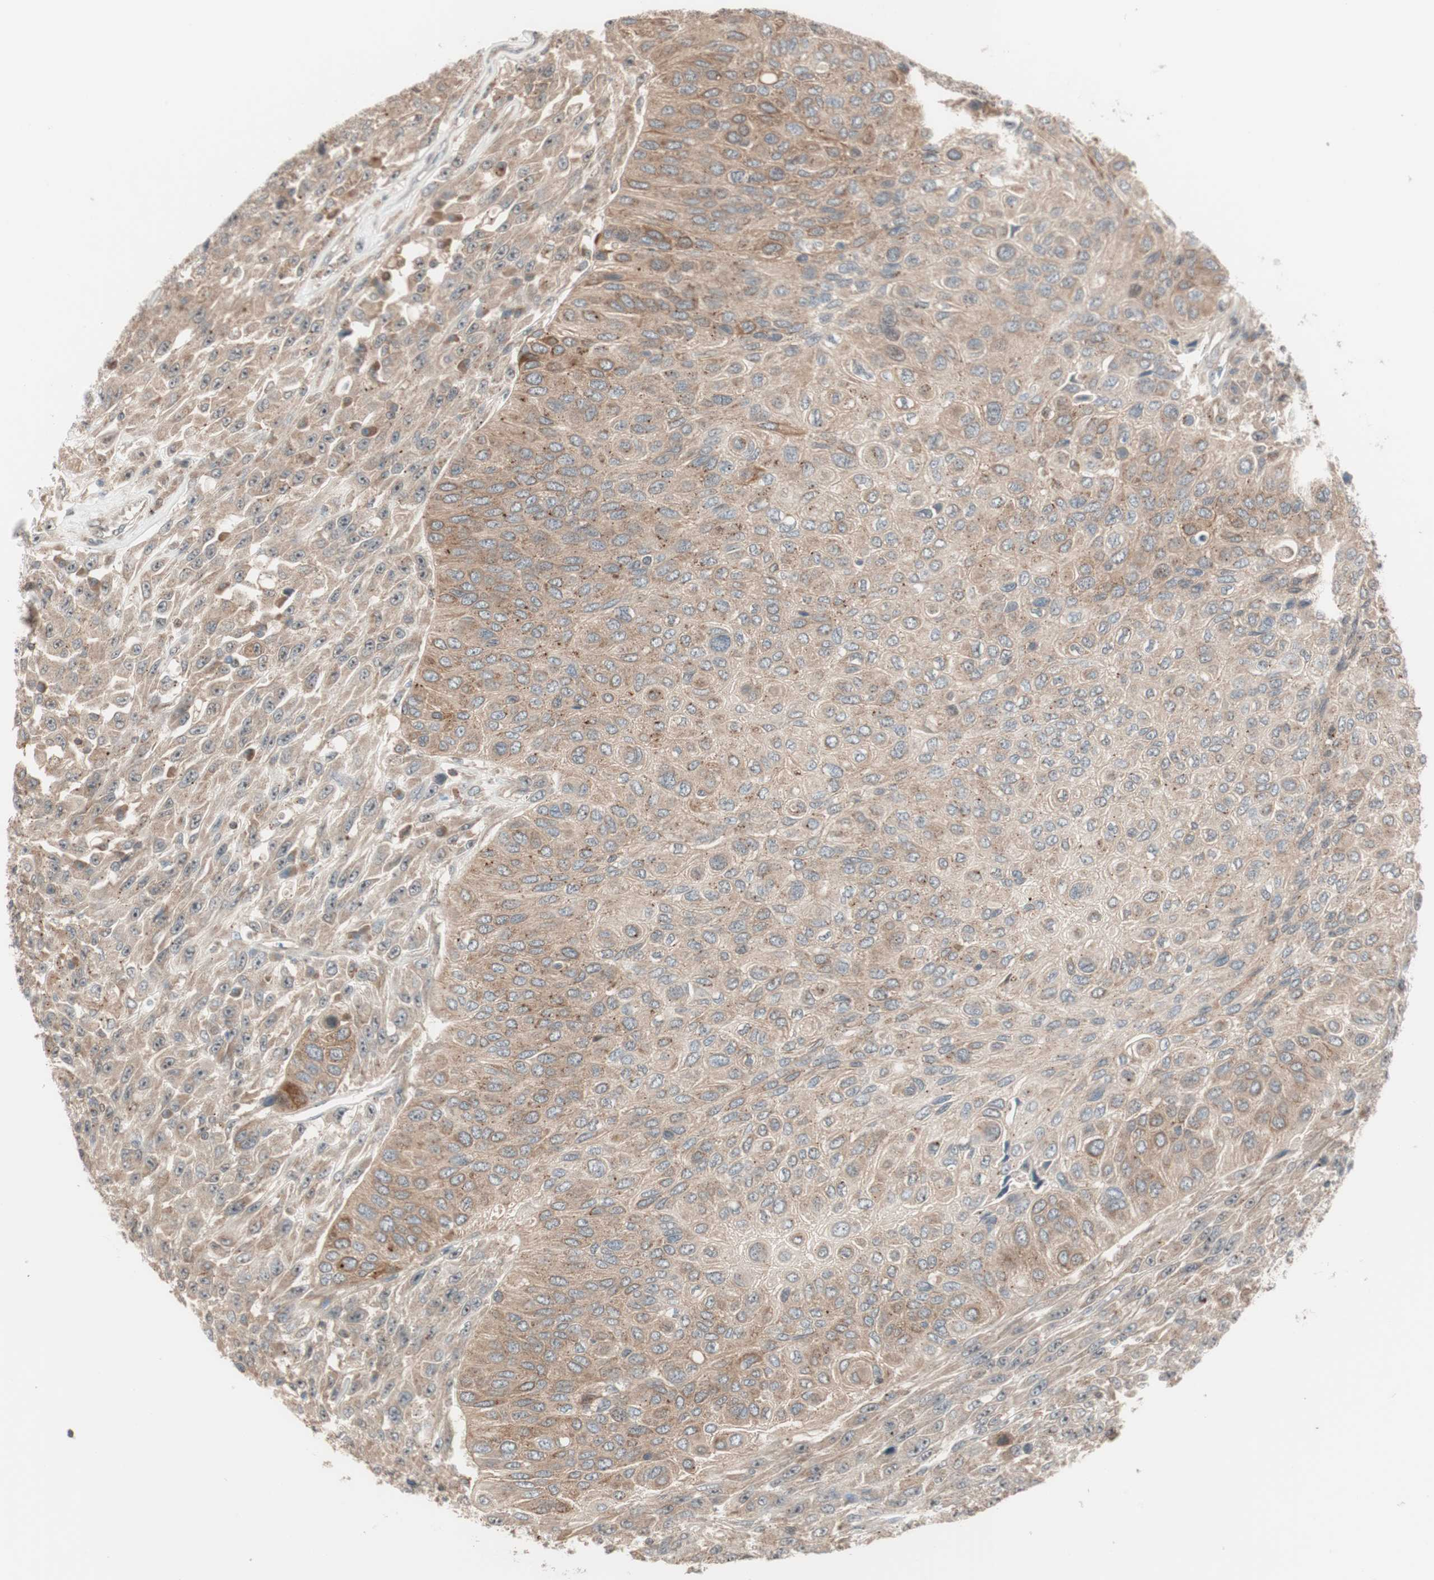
{"staining": {"intensity": "weak", "quantity": ">75%", "location": "cytoplasmic/membranous"}, "tissue": "urothelial cancer", "cell_type": "Tumor cells", "image_type": "cancer", "snomed": [{"axis": "morphology", "description": "Urothelial carcinoma, High grade"}, {"axis": "topography", "description": "Urinary bladder"}], "caption": "Immunohistochemical staining of human high-grade urothelial carcinoma exhibits low levels of weak cytoplasmic/membranous expression in approximately >75% of tumor cells.", "gene": "FBXO5", "patient": {"sex": "male", "age": 66}}